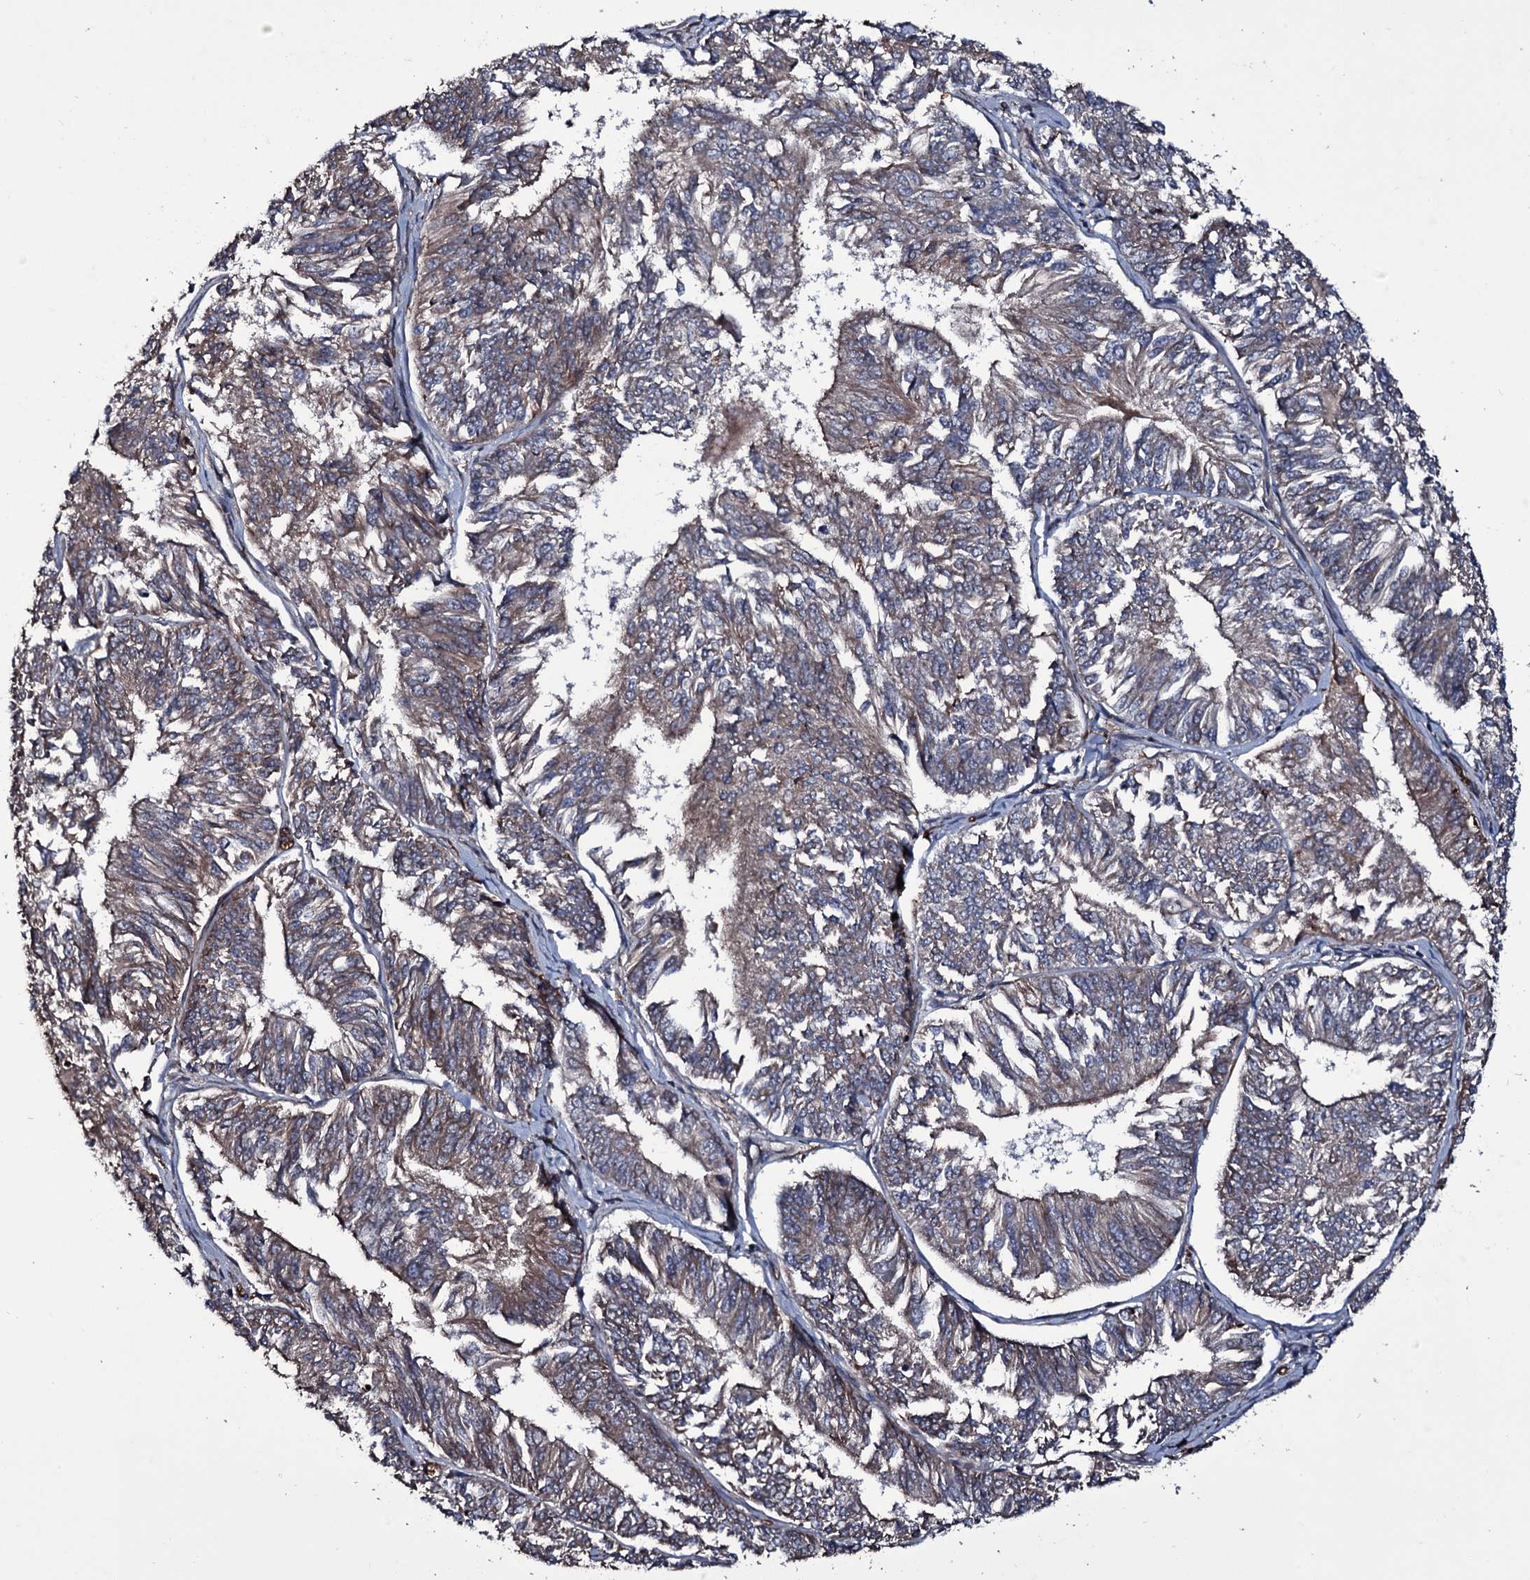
{"staining": {"intensity": "weak", "quantity": "25%-75%", "location": "cytoplasmic/membranous"}, "tissue": "endometrial cancer", "cell_type": "Tumor cells", "image_type": "cancer", "snomed": [{"axis": "morphology", "description": "Adenocarcinoma, NOS"}, {"axis": "topography", "description": "Endometrium"}], "caption": "The micrograph displays staining of endometrial cancer, revealing weak cytoplasmic/membranous protein staining (brown color) within tumor cells.", "gene": "ZSWIM8", "patient": {"sex": "female", "age": 58}}